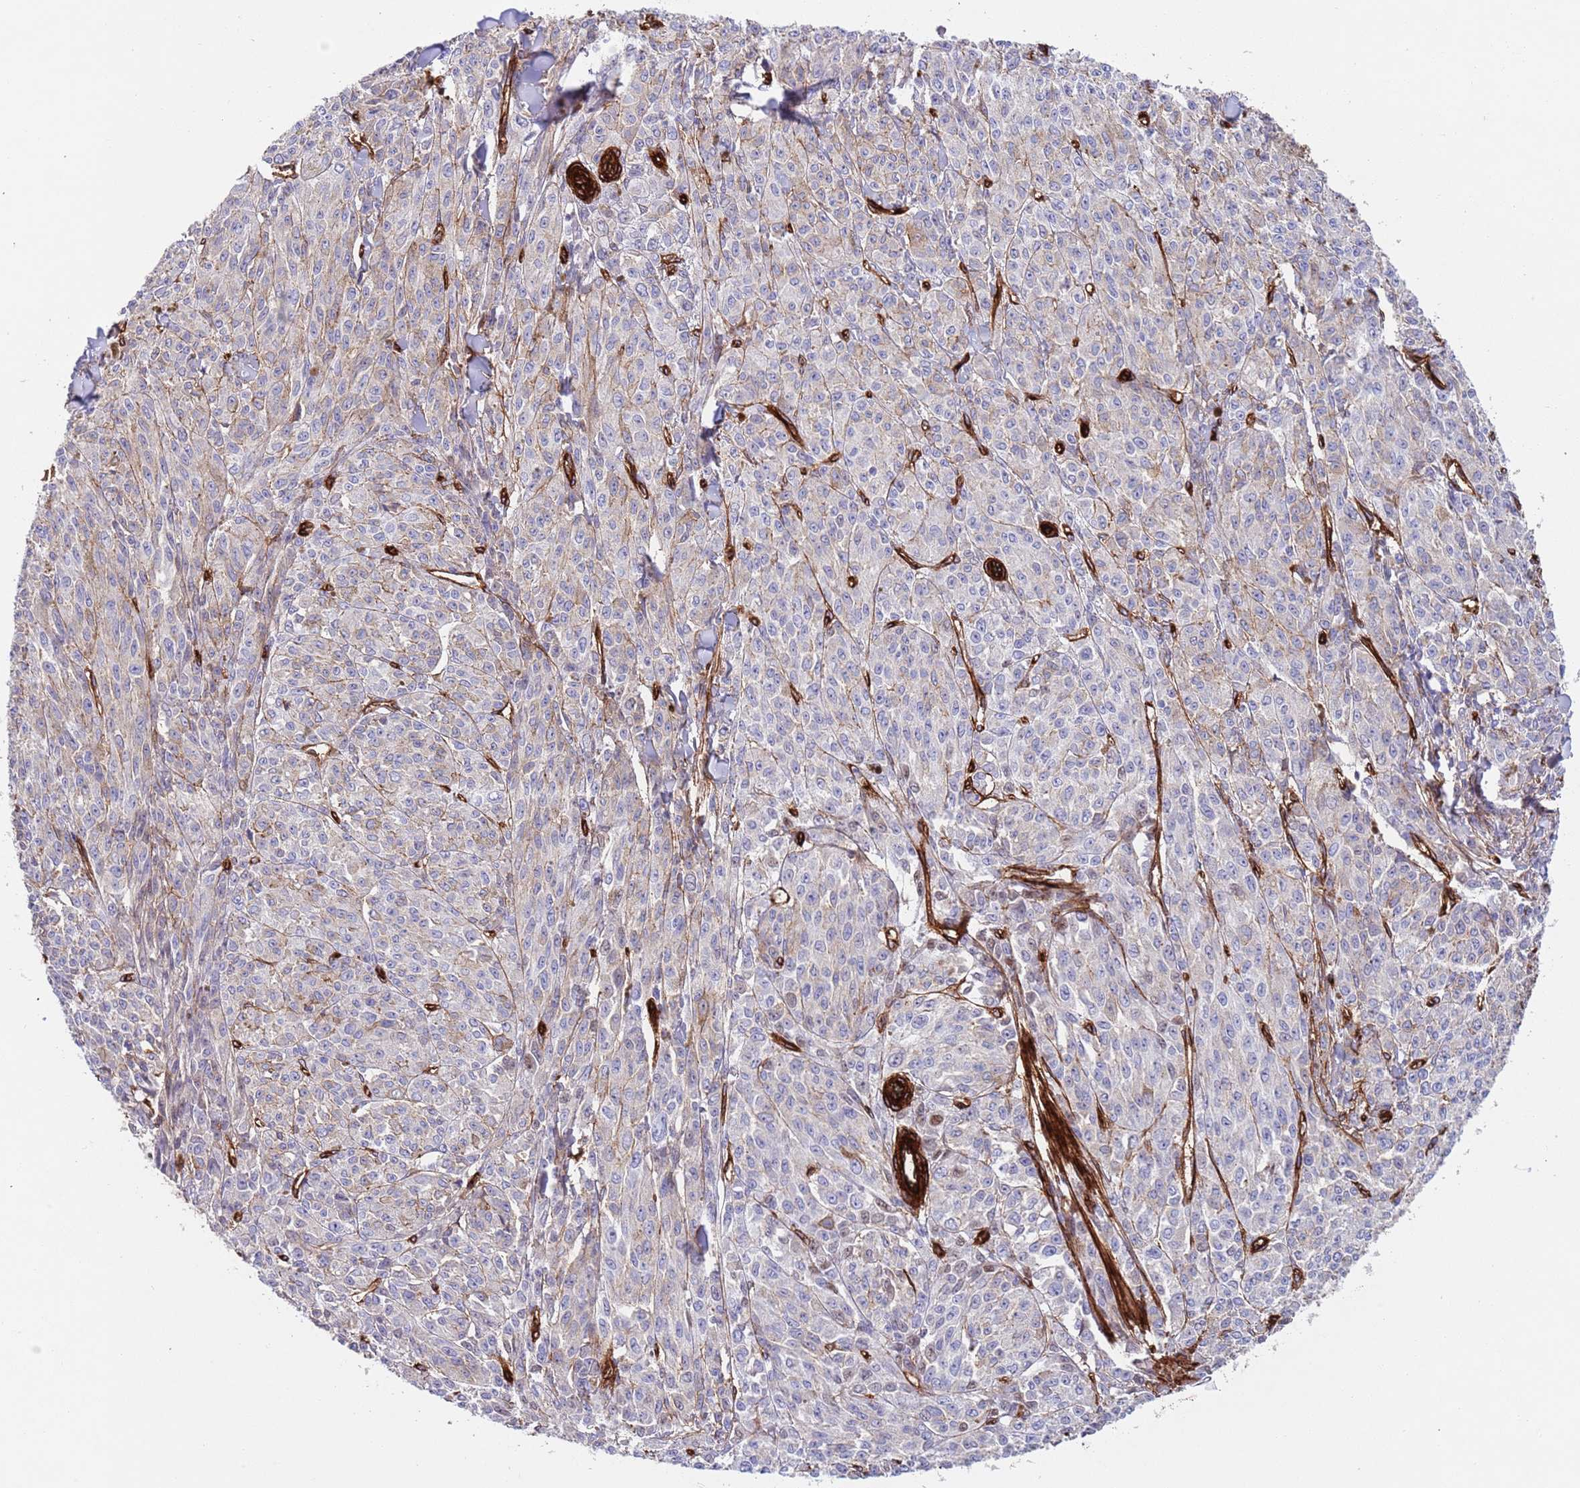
{"staining": {"intensity": "moderate", "quantity": "<25%", "location": "cytoplasmic/membranous"}, "tissue": "melanoma", "cell_type": "Tumor cells", "image_type": "cancer", "snomed": [{"axis": "morphology", "description": "Malignant melanoma, NOS"}, {"axis": "topography", "description": "Skin"}], "caption": "Malignant melanoma tissue reveals moderate cytoplasmic/membranous staining in approximately <25% of tumor cells (DAB = brown stain, brightfield microscopy at high magnification).", "gene": "CAV2", "patient": {"sex": "female", "age": 52}}